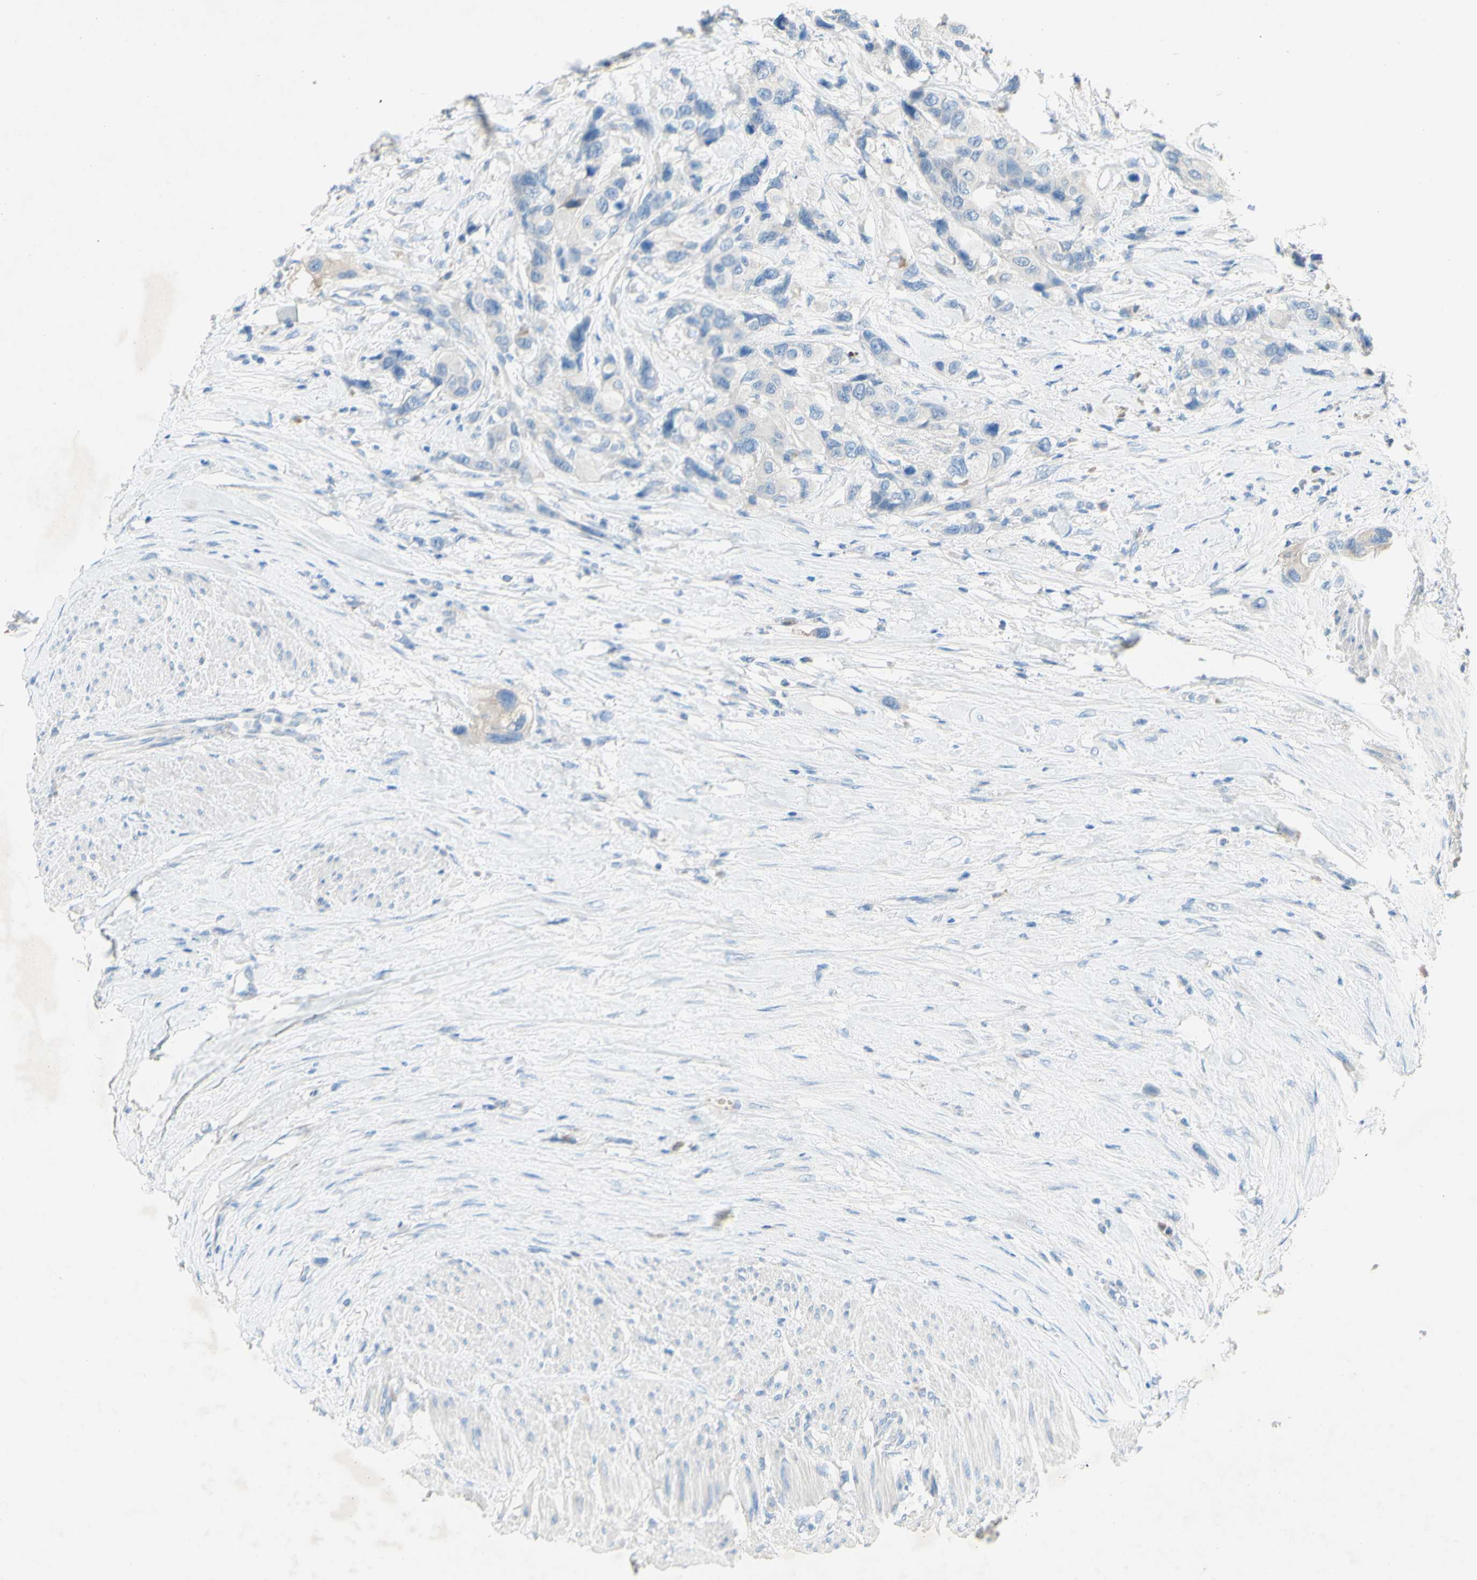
{"staining": {"intensity": "negative", "quantity": "none", "location": "none"}, "tissue": "urothelial cancer", "cell_type": "Tumor cells", "image_type": "cancer", "snomed": [{"axis": "morphology", "description": "Urothelial carcinoma, High grade"}, {"axis": "topography", "description": "Urinary bladder"}], "caption": "High magnification brightfield microscopy of high-grade urothelial carcinoma stained with DAB (3,3'-diaminobenzidine) (brown) and counterstained with hematoxylin (blue): tumor cells show no significant staining.", "gene": "ACADL", "patient": {"sex": "female", "age": 56}}